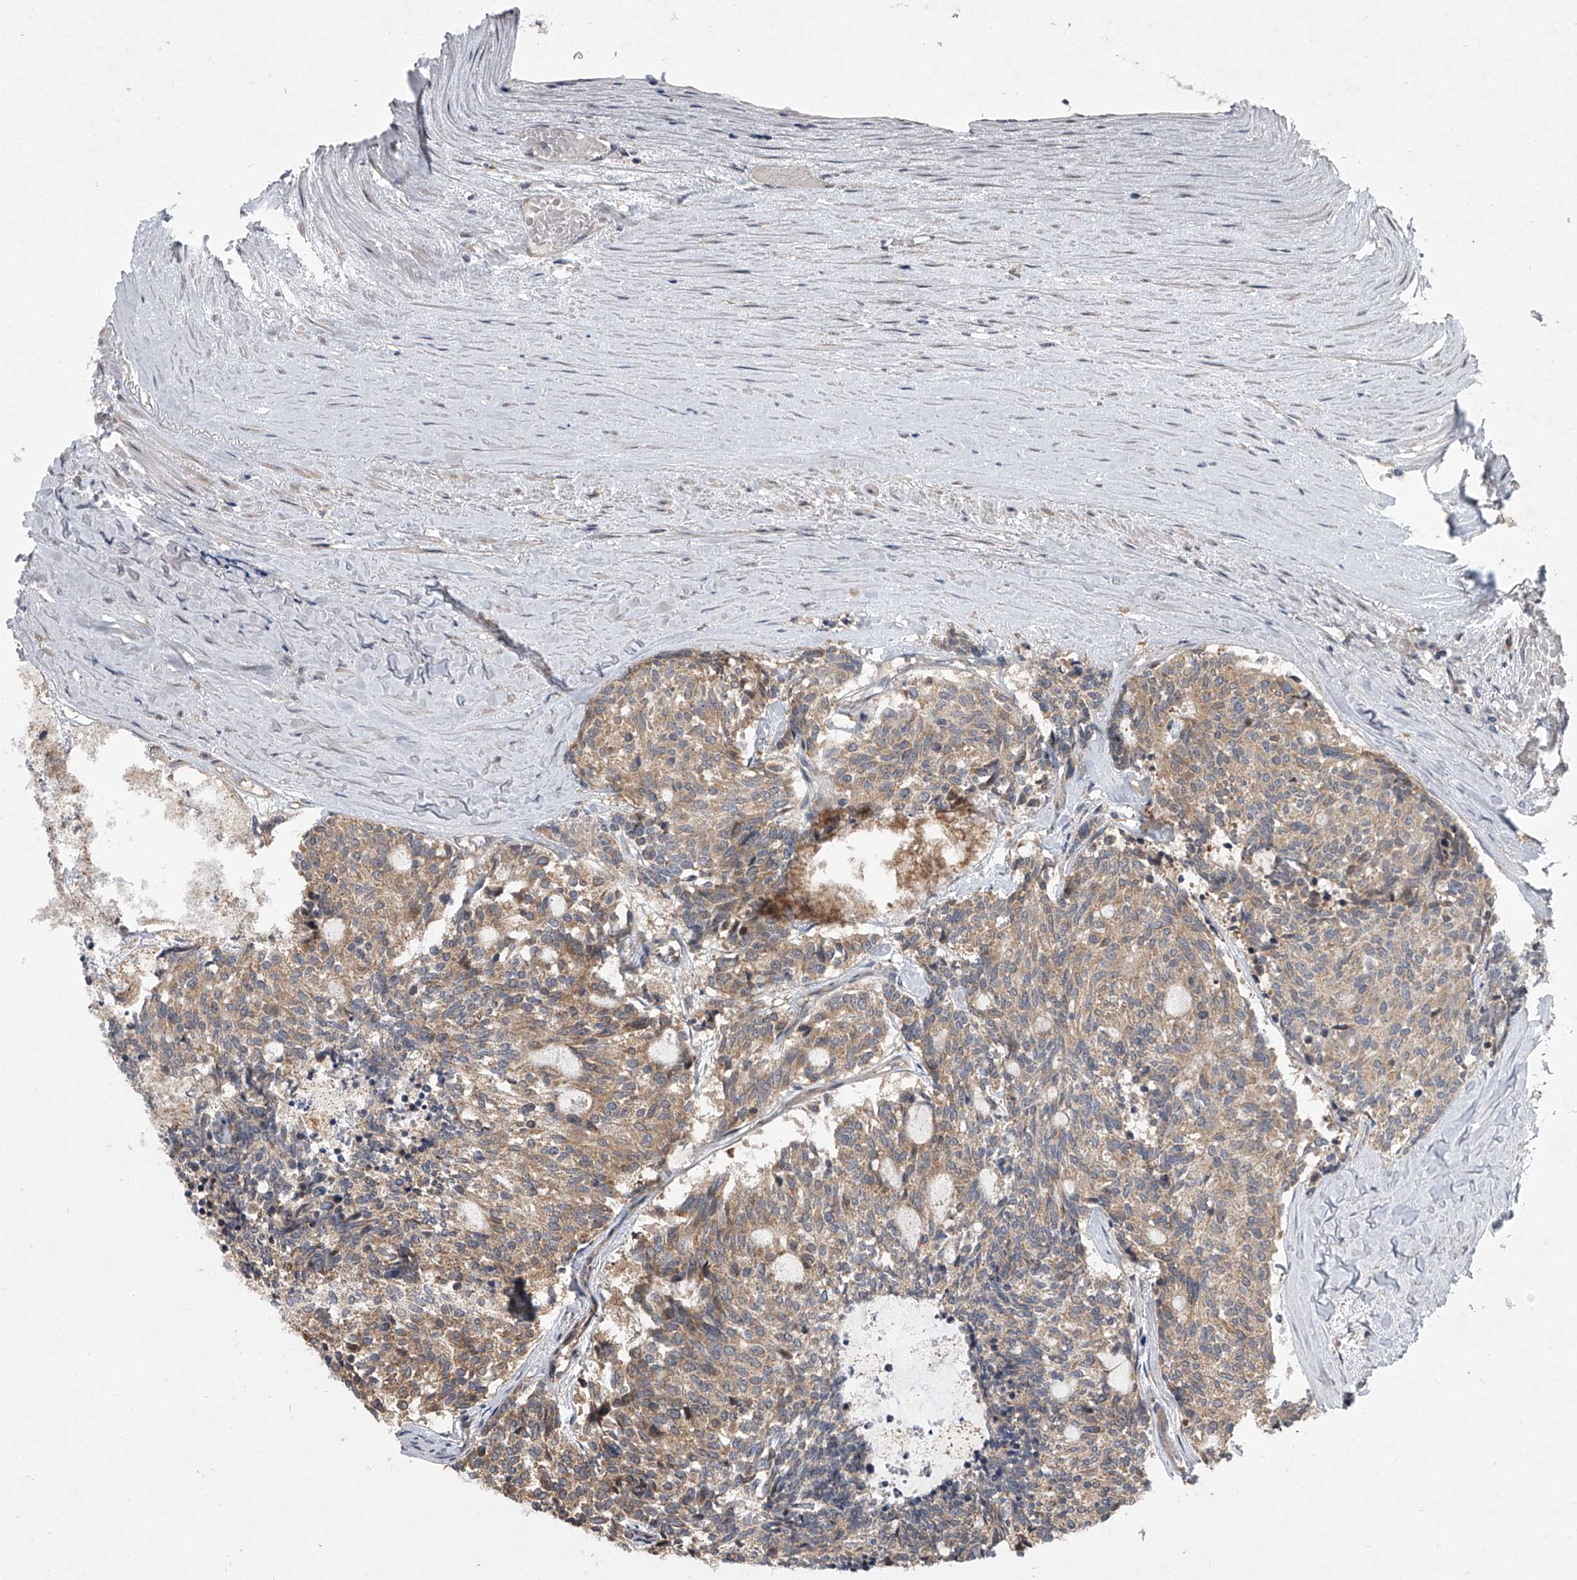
{"staining": {"intensity": "moderate", "quantity": ">75%", "location": "cytoplasmic/membranous"}, "tissue": "carcinoid", "cell_type": "Tumor cells", "image_type": "cancer", "snomed": [{"axis": "morphology", "description": "Carcinoid, malignant, NOS"}, {"axis": "topography", "description": "Pancreas"}], "caption": "Immunohistochemical staining of human carcinoid demonstrates medium levels of moderate cytoplasmic/membranous protein expression in about >75% of tumor cells.", "gene": "GEMIN8", "patient": {"sex": "female", "age": 54}}